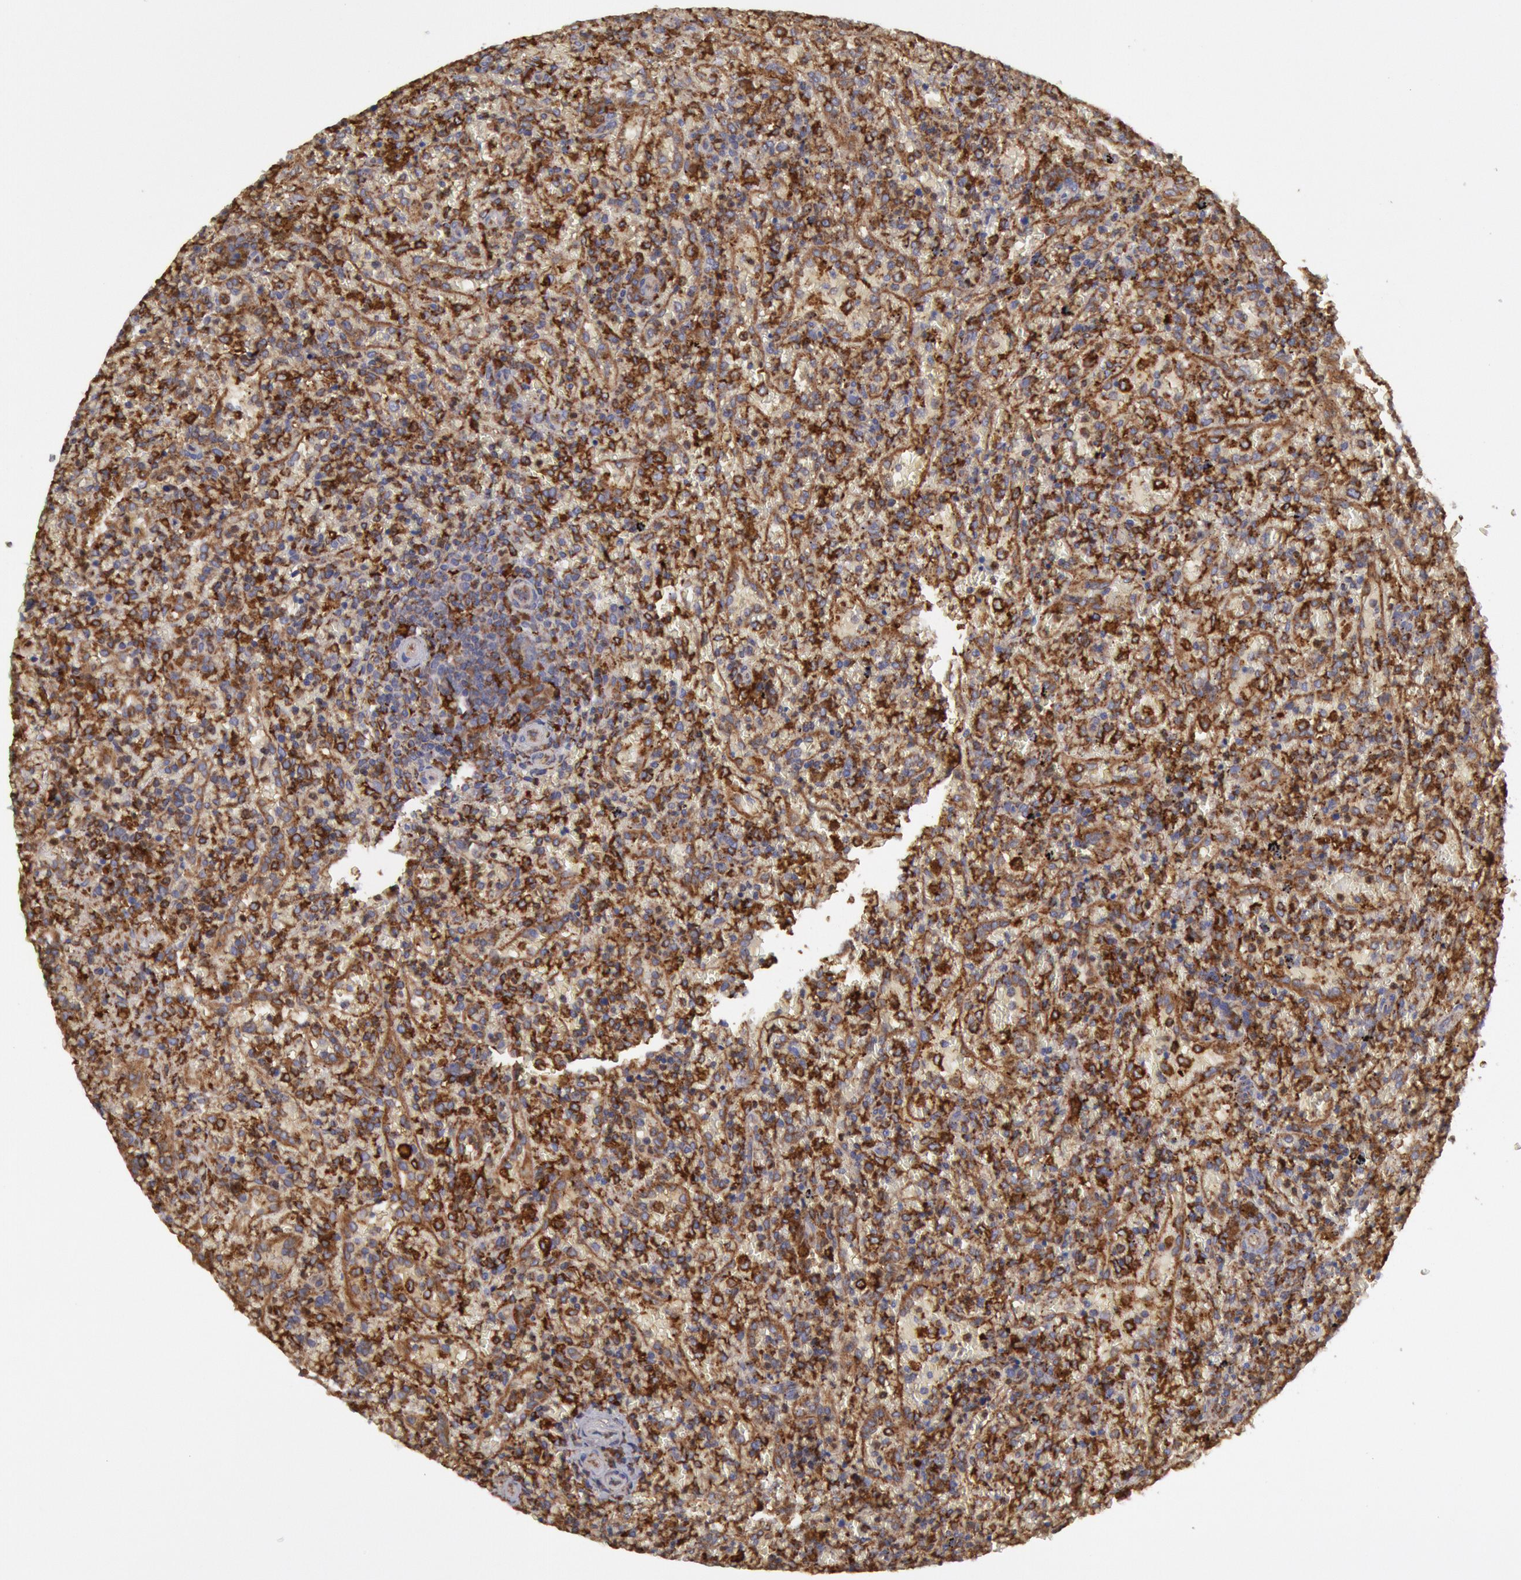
{"staining": {"intensity": "strong", "quantity": ">75%", "location": "cytoplasmic/membranous"}, "tissue": "lymphoma", "cell_type": "Tumor cells", "image_type": "cancer", "snomed": [{"axis": "morphology", "description": "Malignant lymphoma, non-Hodgkin's type, High grade"}, {"axis": "topography", "description": "Spleen"}, {"axis": "topography", "description": "Lymph node"}], "caption": "An IHC photomicrograph of neoplastic tissue is shown. Protein staining in brown highlights strong cytoplasmic/membranous positivity in malignant lymphoma, non-Hodgkin's type (high-grade) within tumor cells. (DAB IHC, brown staining for protein, blue staining for nuclei).", "gene": "ERP44", "patient": {"sex": "female", "age": 70}}